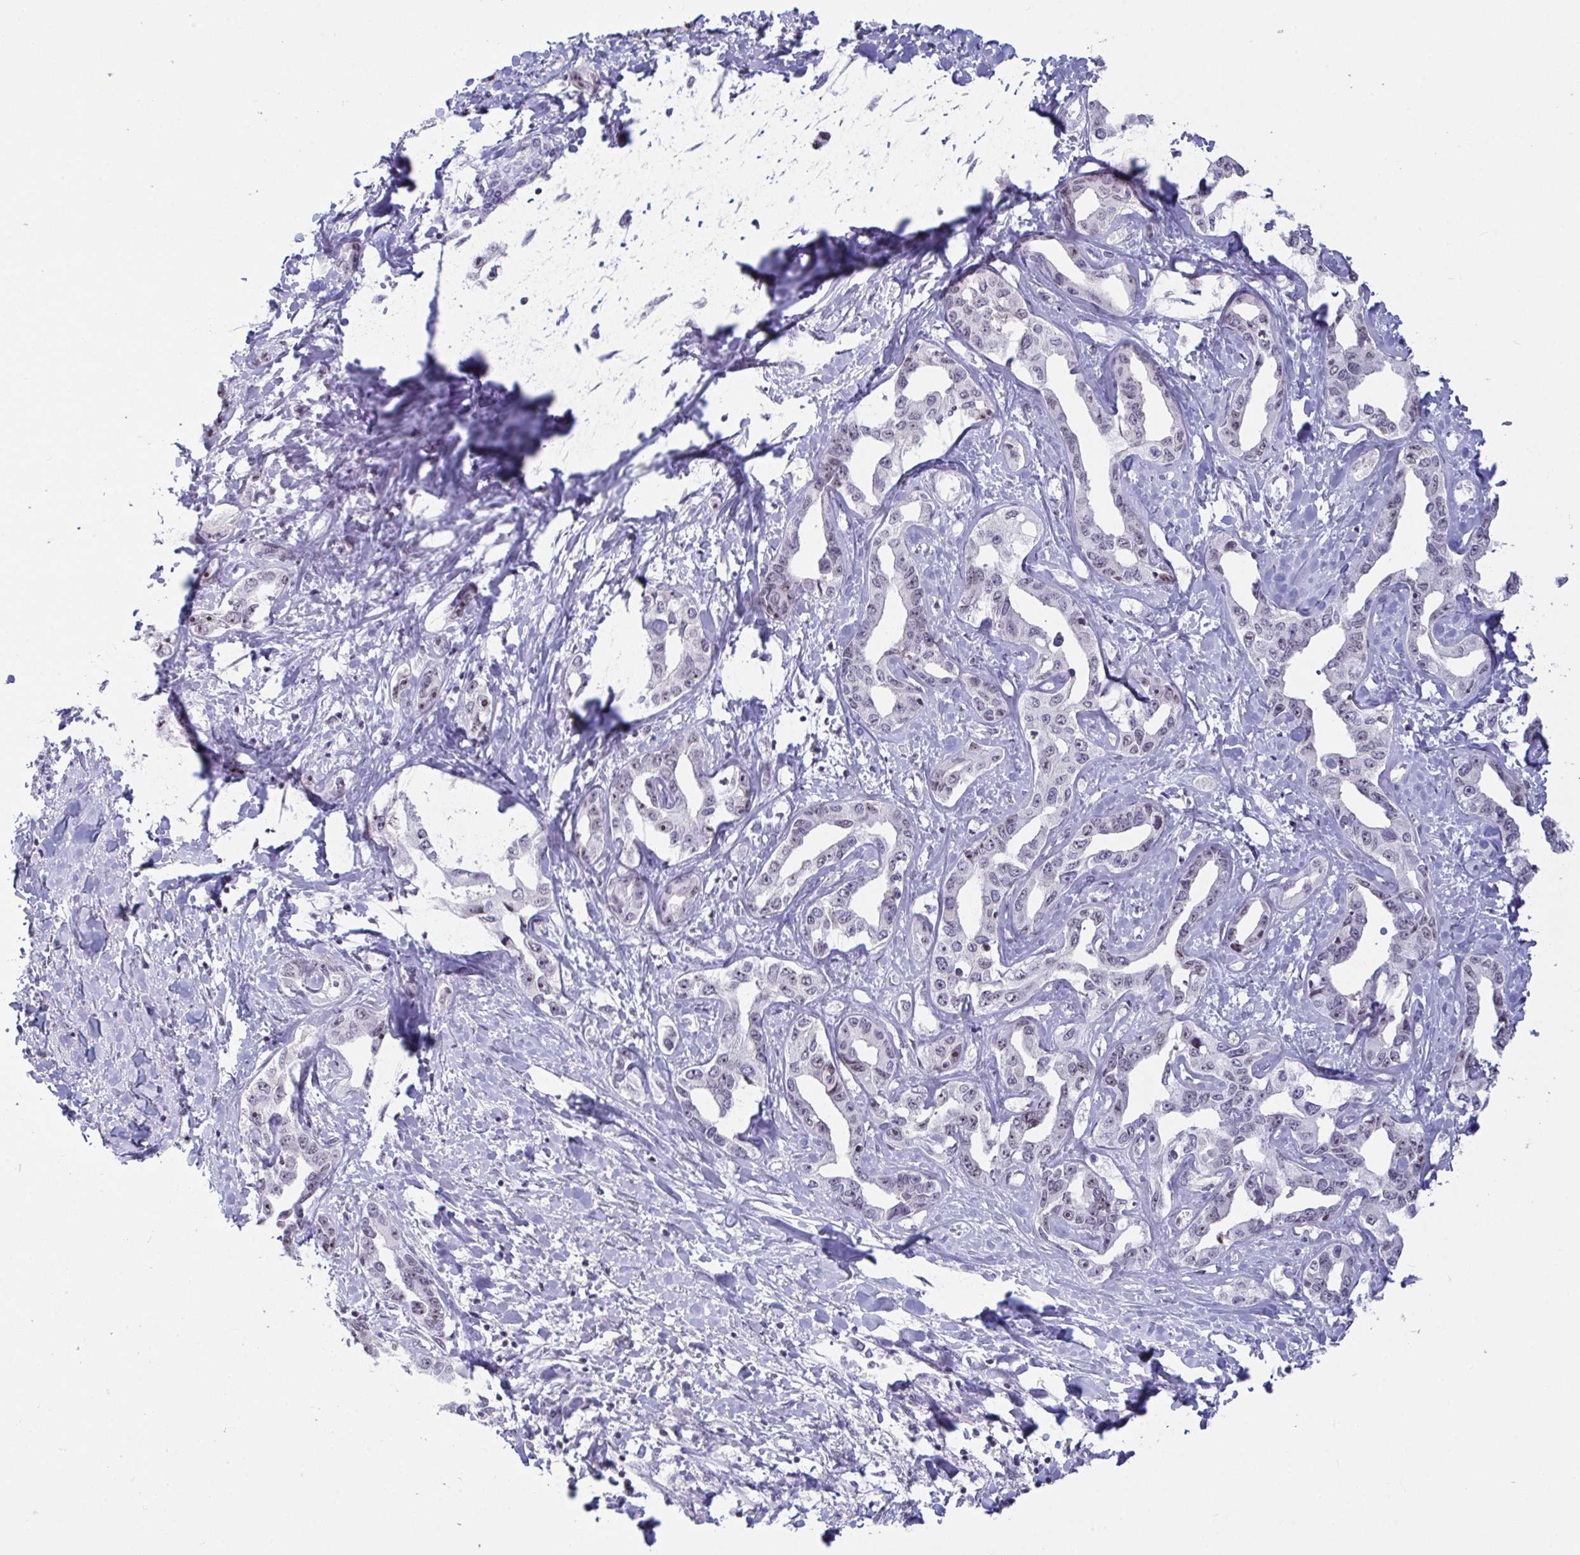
{"staining": {"intensity": "negative", "quantity": "none", "location": "none"}, "tissue": "liver cancer", "cell_type": "Tumor cells", "image_type": "cancer", "snomed": [{"axis": "morphology", "description": "Cholangiocarcinoma"}, {"axis": "topography", "description": "Liver"}], "caption": "Immunohistochemical staining of cholangiocarcinoma (liver) reveals no significant expression in tumor cells.", "gene": "SUPT16H", "patient": {"sex": "male", "age": 59}}